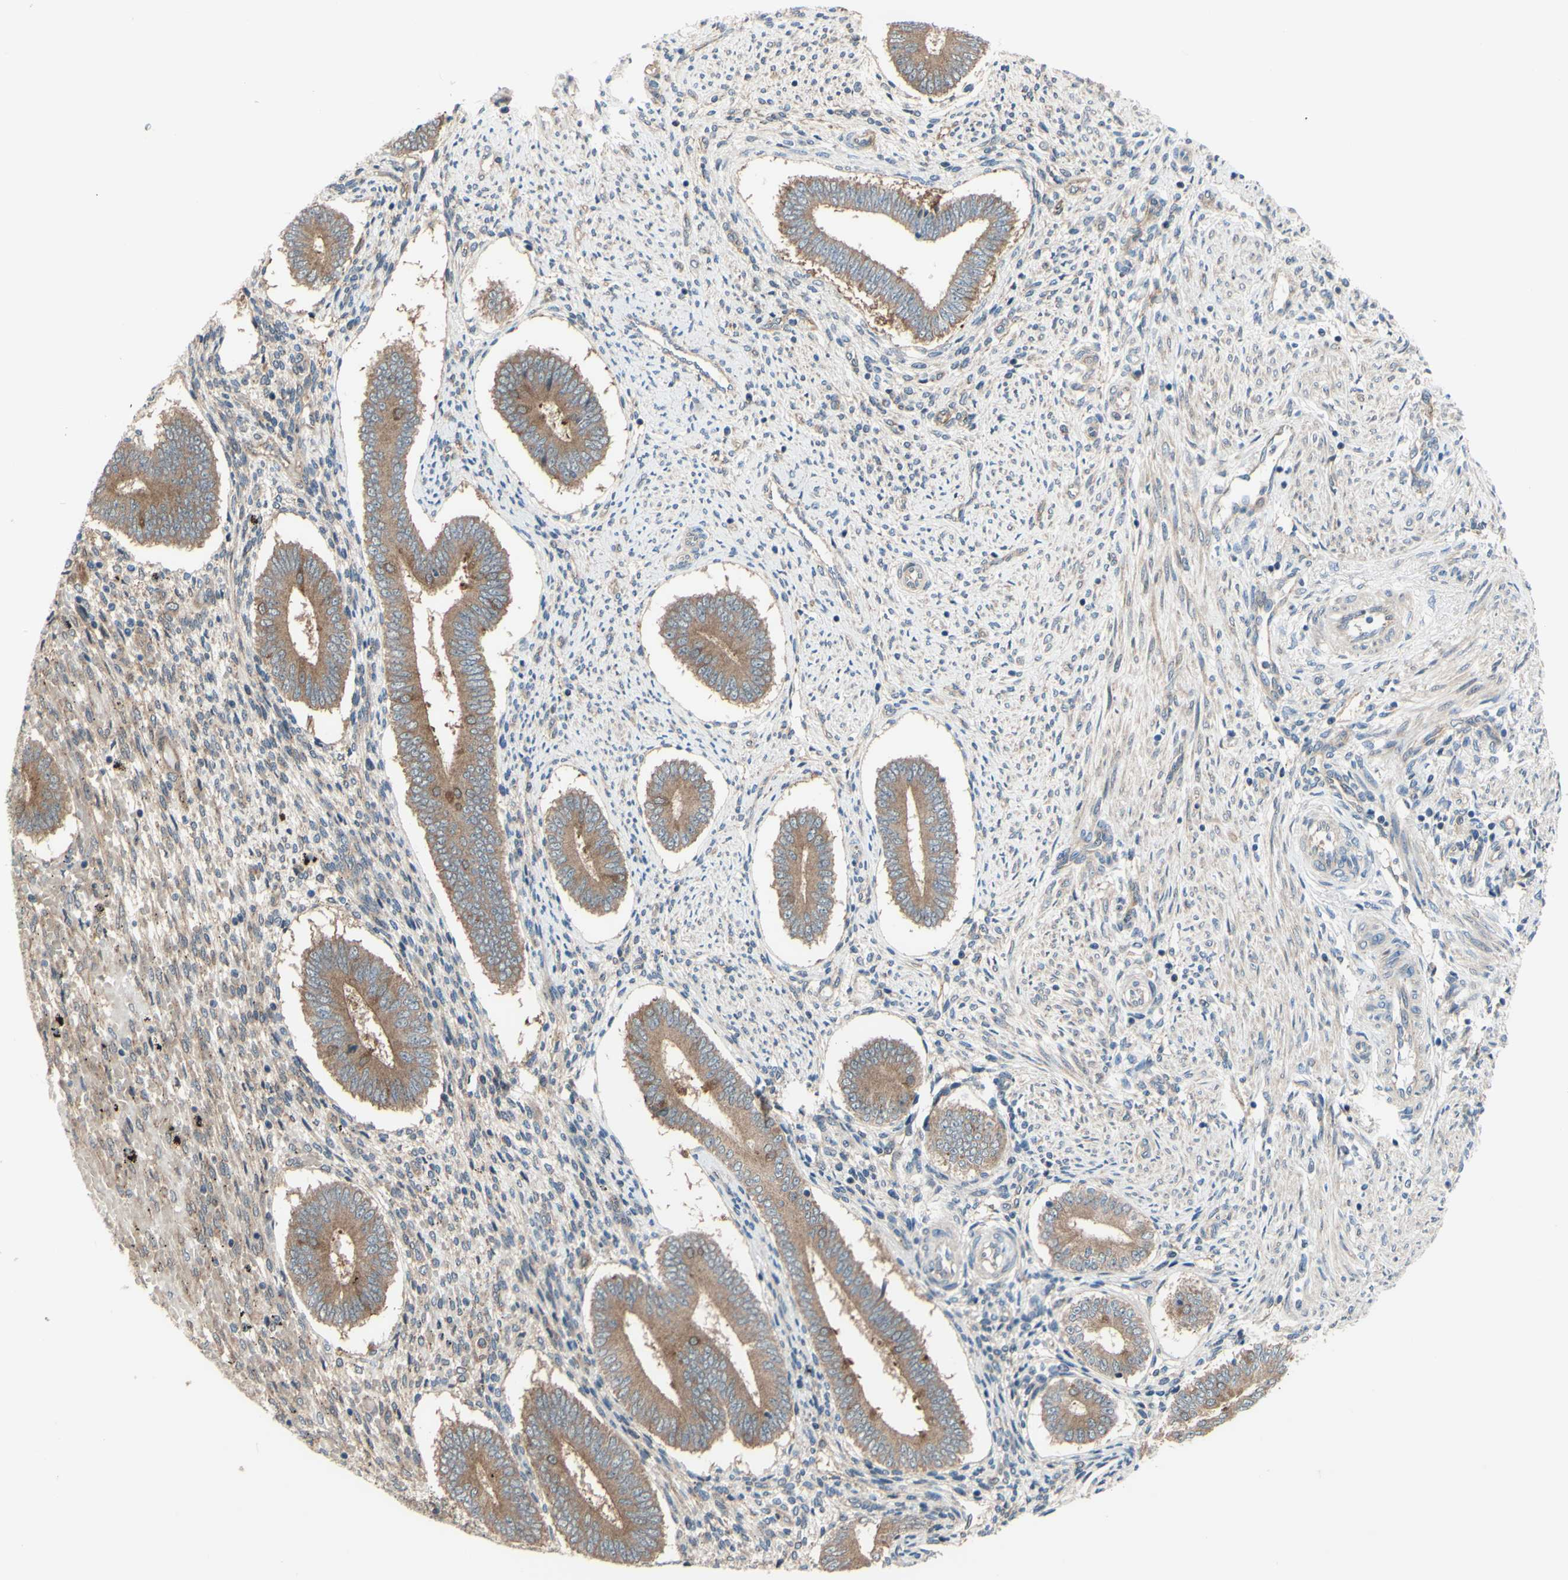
{"staining": {"intensity": "moderate", "quantity": ">75%", "location": "cytoplasmic/membranous"}, "tissue": "endometrium", "cell_type": "Cells in endometrial stroma", "image_type": "normal", "snomed": [{"axis": "morphology", "description": "Normal tissue, NOS"}, {"axis": "topography", "description": "Endometrium"}], "caption": "The immunohistochemical stain labels moderate cytoplasmic/membranous expression in cells in endometrial stroma of normal endometrium. (DAB = brown stain, brightfield microscopy at high magnification).", "gene": "DYNLRB1", "patient": {"sex": "female", "age": 42}}